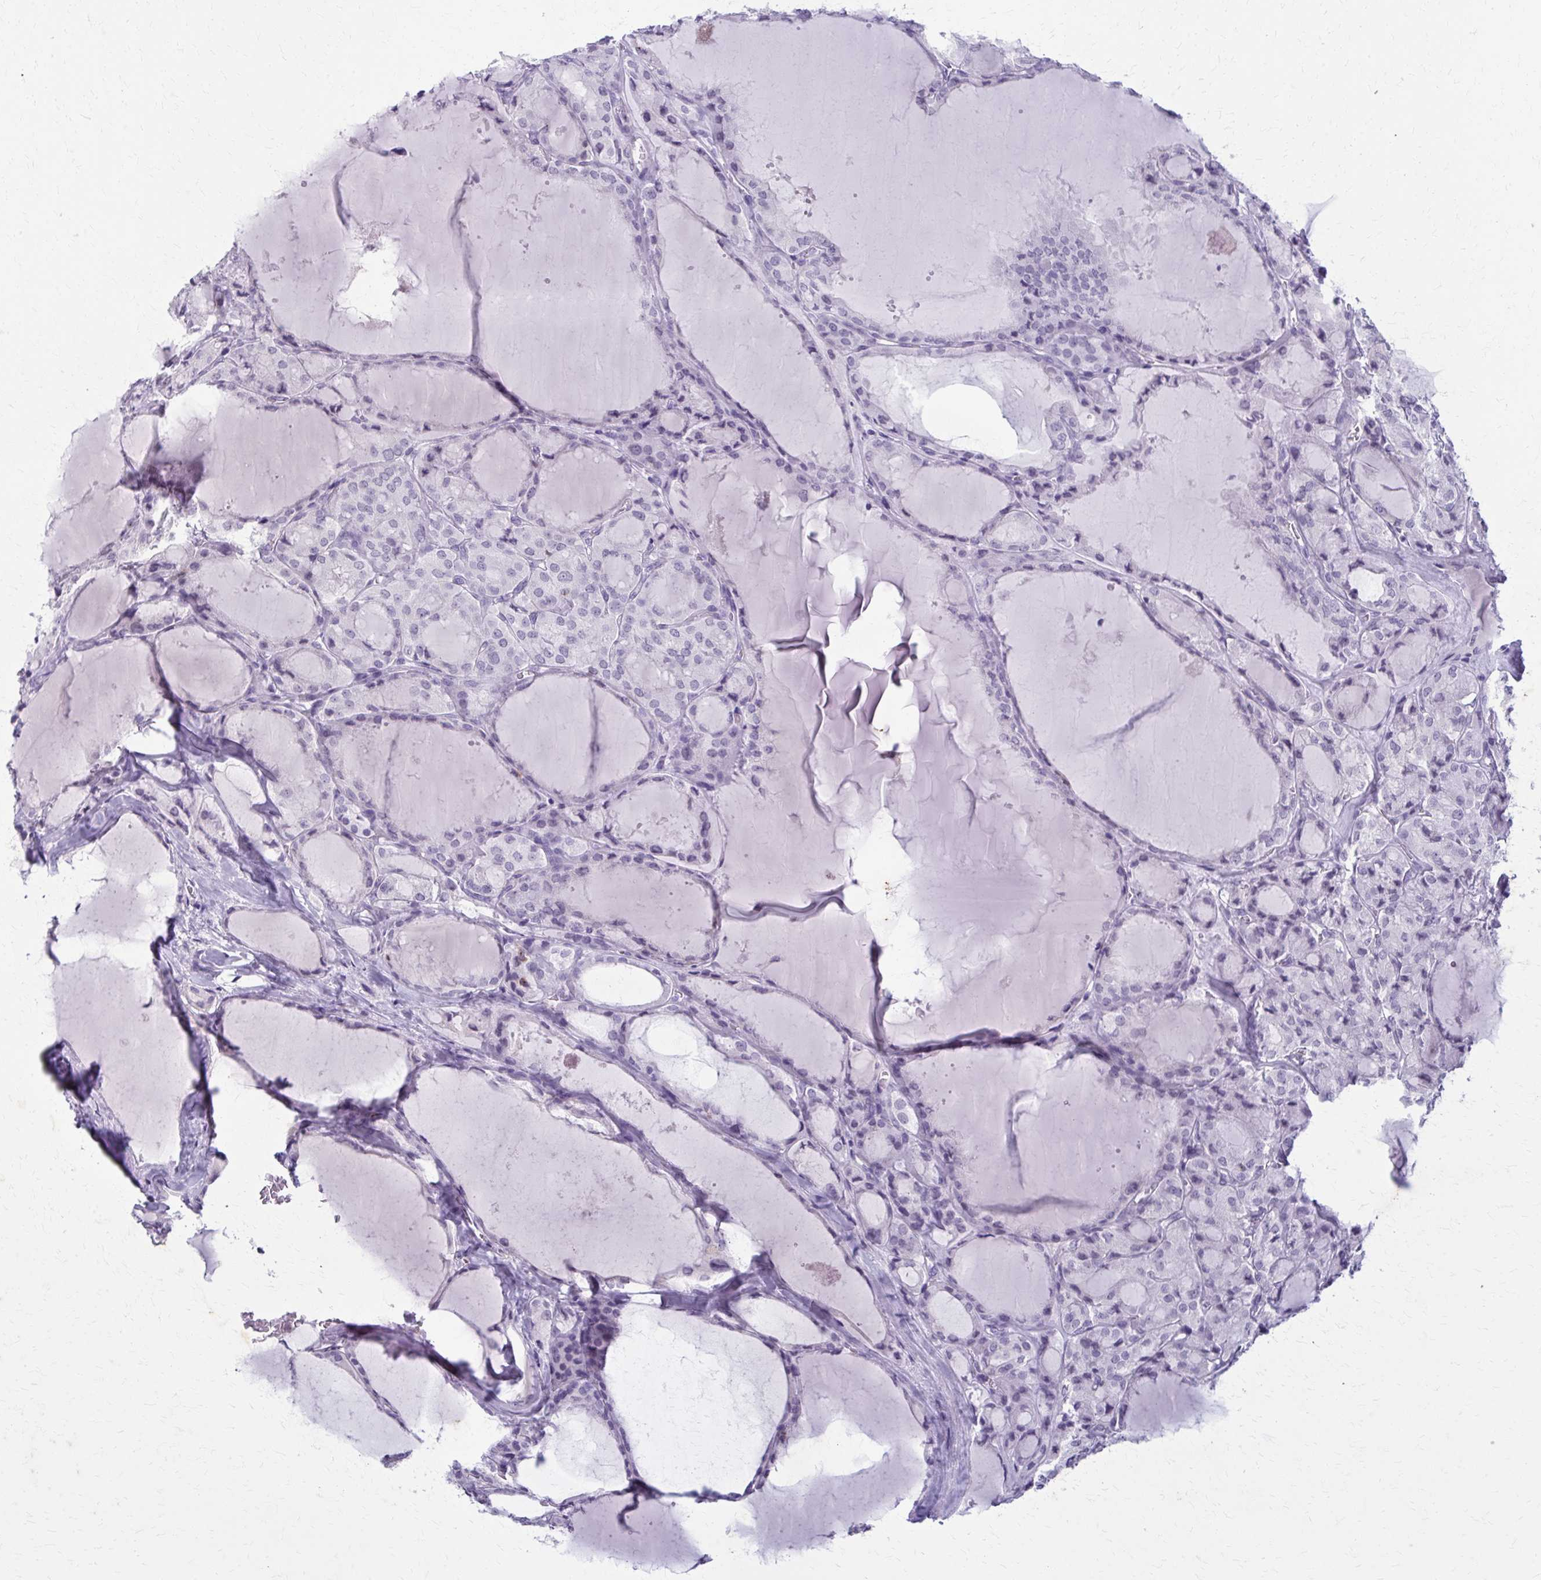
{"staining": {"intensity": "negative", "quantity": "none", "location": "none"}, "tissue": "thyroid cancer", "cell_type": "Tumor cells", "image_type": "cancer", "snomed": [{"axis": "morphology", "description": "Papillary adenocarcinoma, NOS"}, {"axis": "topography", "description": "Thyroid gland"}], "caption": "There is no significant staining in tumor cells of thyroid cancer (papillary adenocarcinoma).", "gene": "CARD9", "patient": {"sex": "male", "age": 87}}